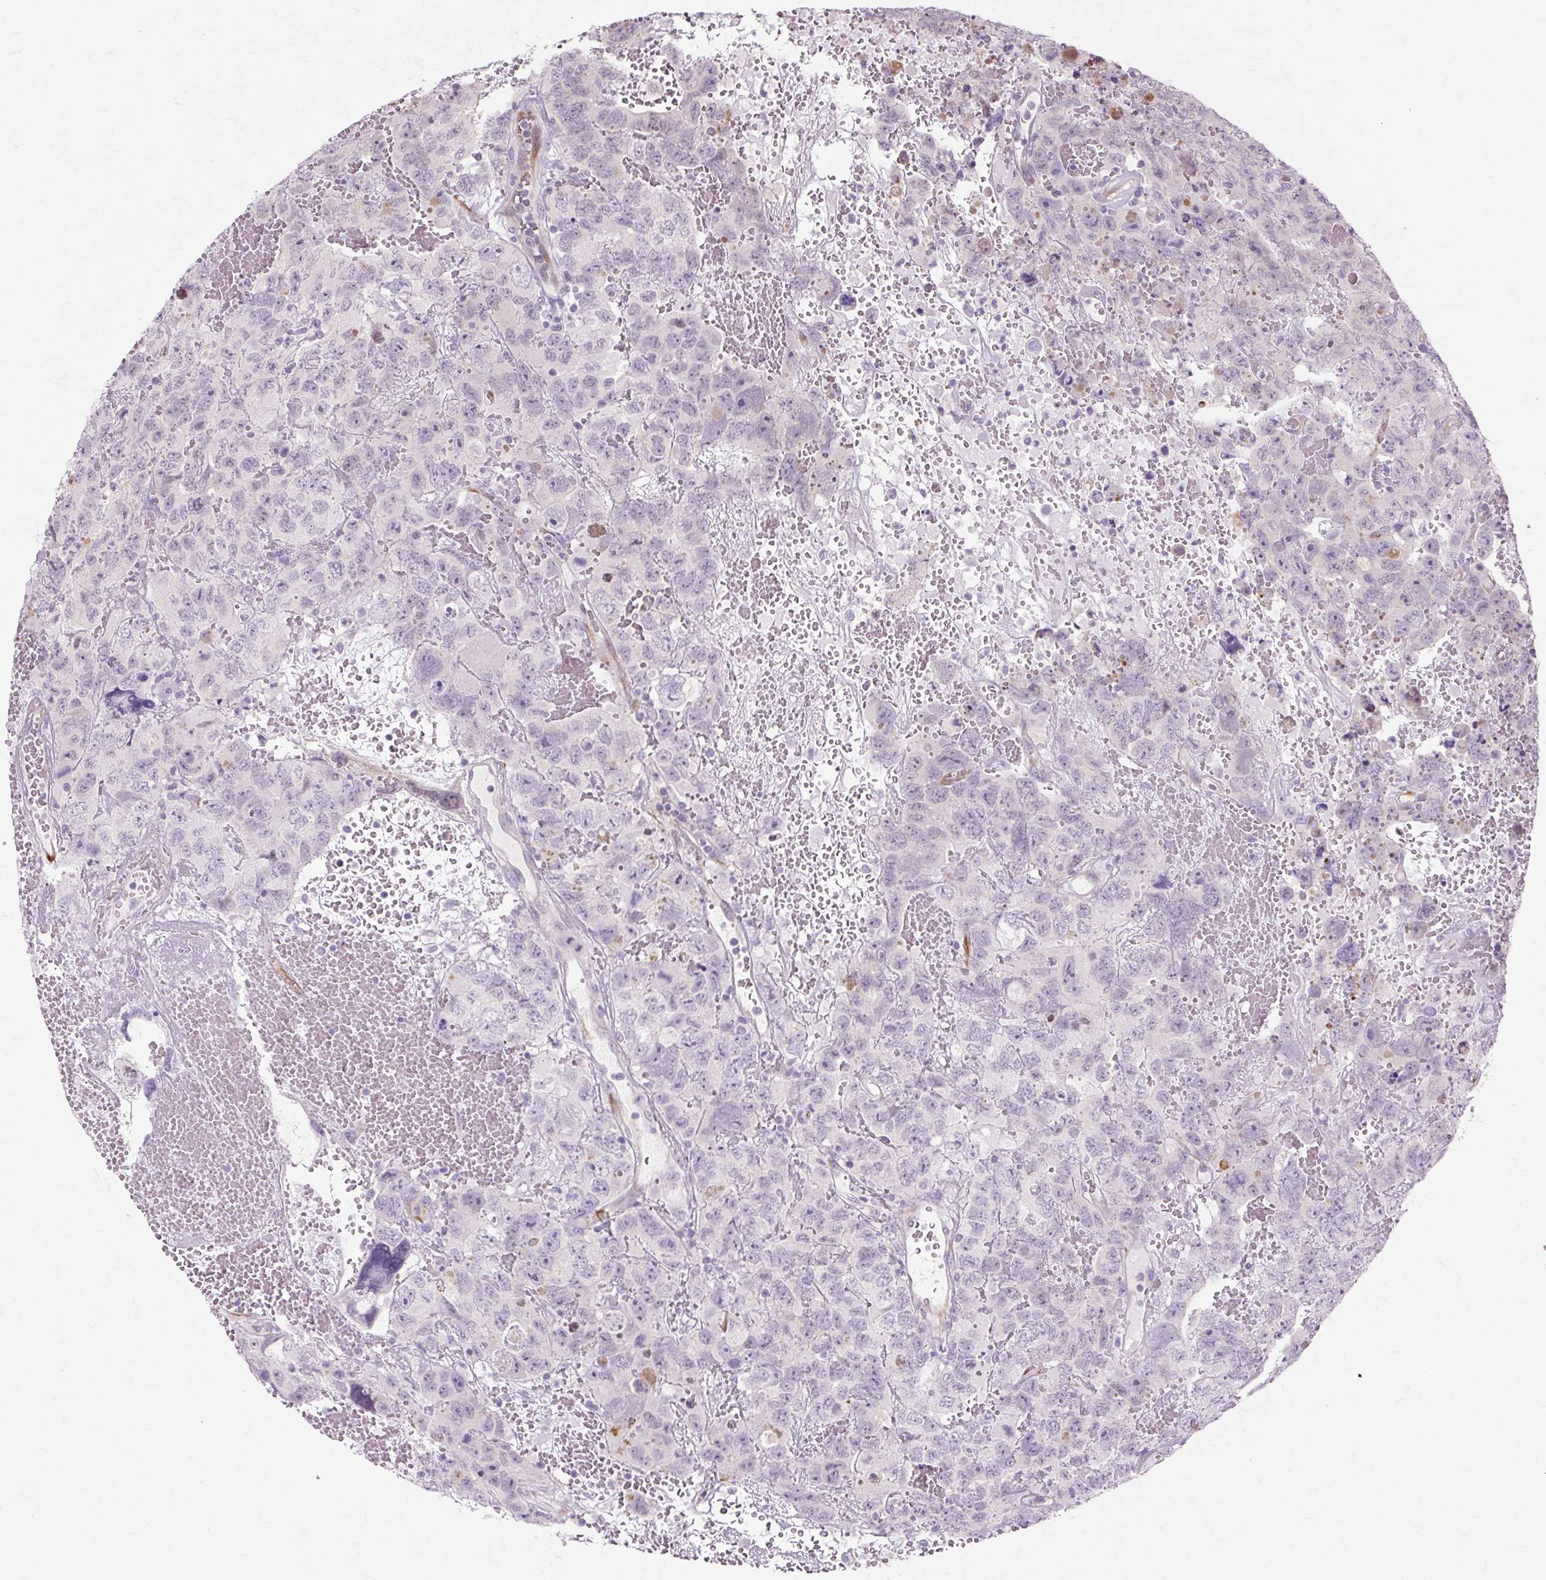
{"staining": {"intensity": "negative", "quantity": "none", "location": "none"}, "tissue": "testis cancer", "cell_type": "Tumor cells", "image_type": "cancer", "snomed": [{"axis": "morphology", "description": "Carcinoma, Embryonal, NOS"}, {"axis": "topography", "description": "Testis"}], "caption": "Tumor cells are negative for protein expression in human testis embryonal carcinoma. The staining was performed using DAB to visualize the protein expression in brown, while the nuclei were stained in blue with hematoxylin (Magnification: 20x).", "gene": "ZNF35", "patient": {"sex": "male", "age": 45}}